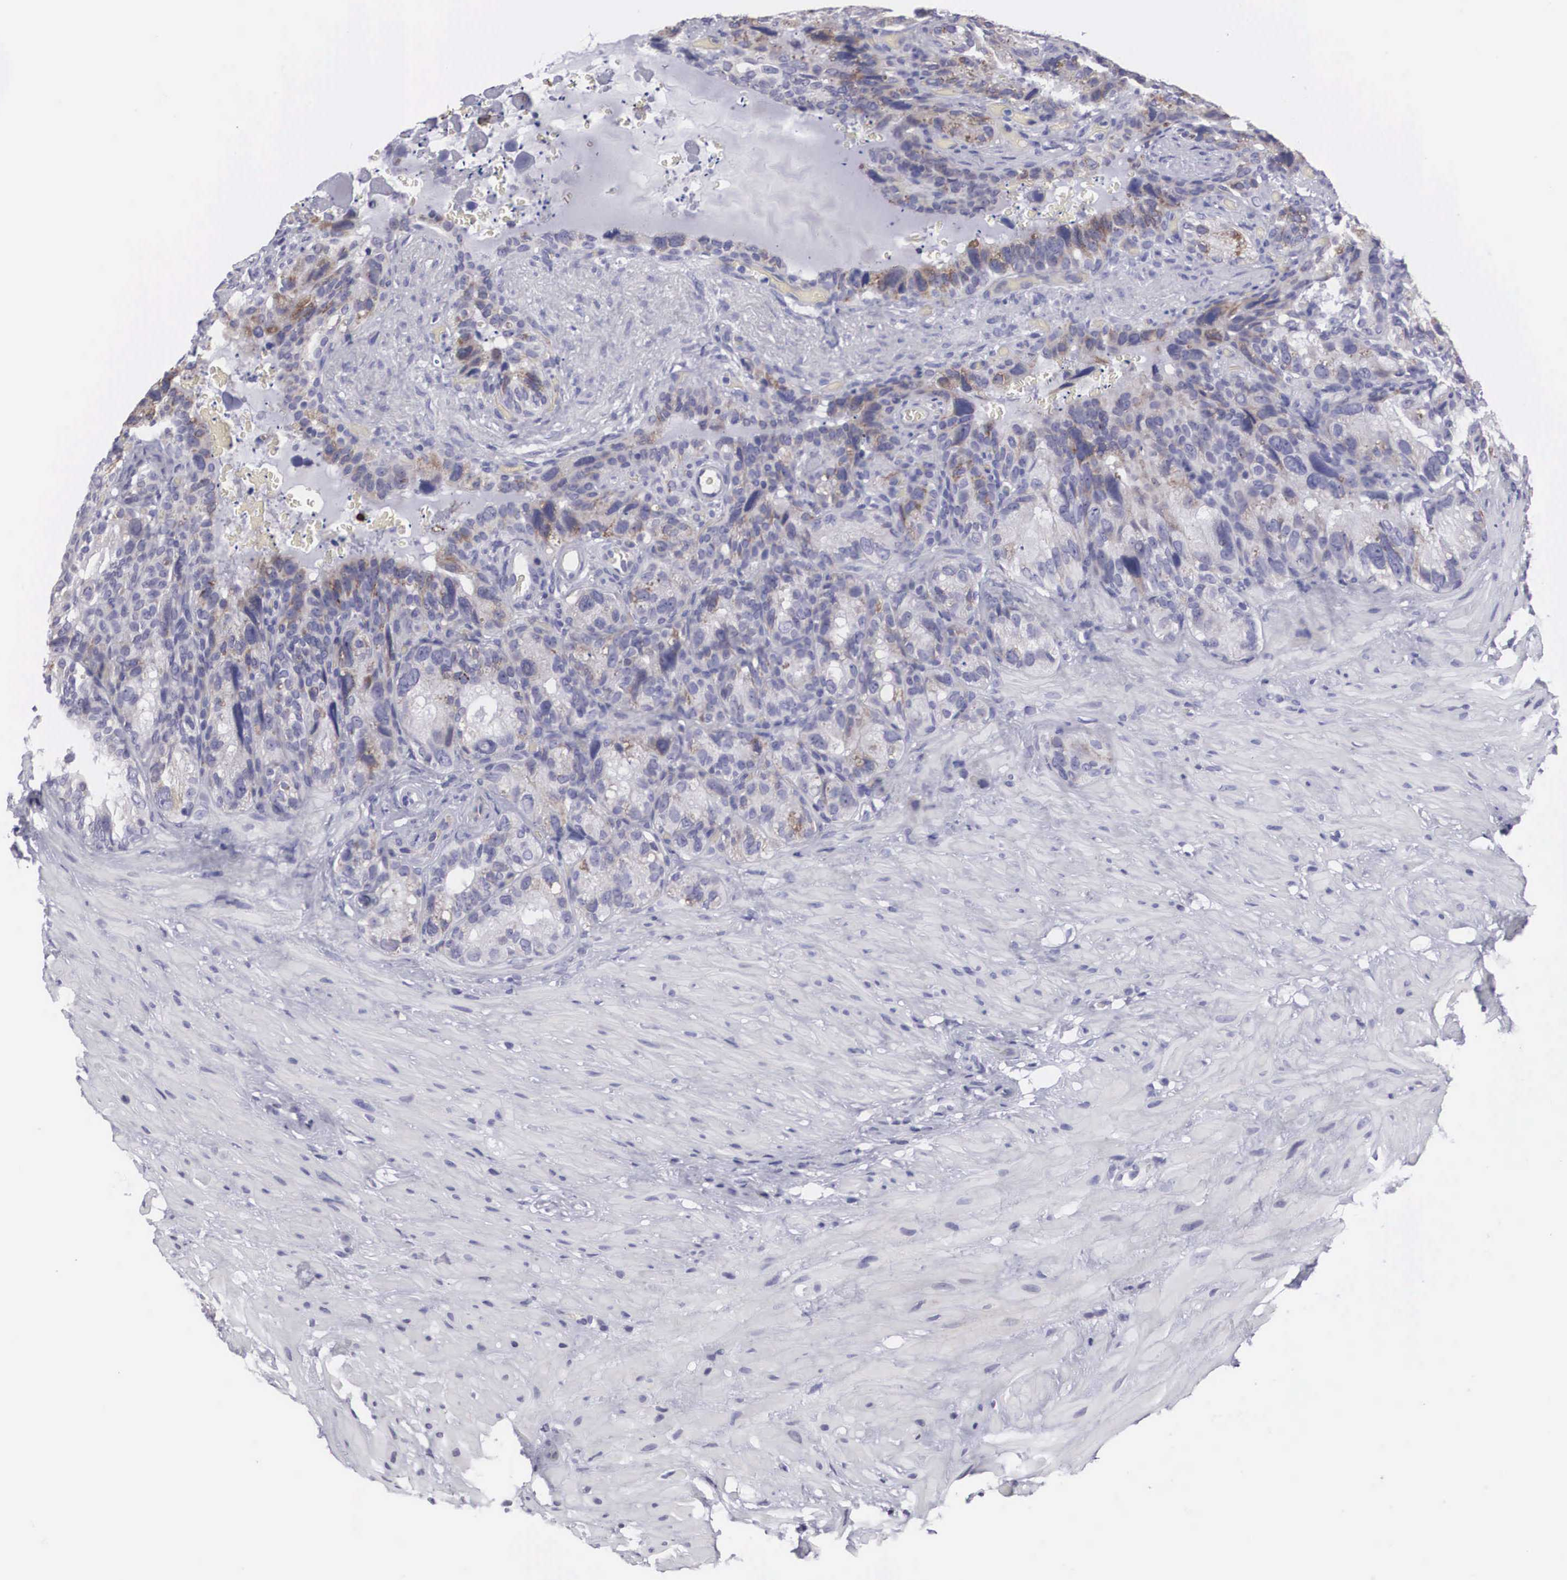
{"staining": {"intensity": "weak", "quantity": "25%-75%", "location": "cytoplasmic/membranous"}, "tissue": "seminal vesicle", "cell_type": "Glandular cells", "image_type": "normal", "snomed": [{"axis": "morphology", "description": "Normal tissue, NOS"}, {"axis": "topography", "description": "Seminal veicle"}], "caption": "This image demonstrates unremarkable seminal vesicle stained with immunohistochemistry (IHC) to label a protein in brown. The cytoplasmic/membranous of glandular cells show weak positivity for the protein. Nuclei are counter-stained blue.", "gene": "ARMCX3", "patient": {"sex": "male", "age": 63}}